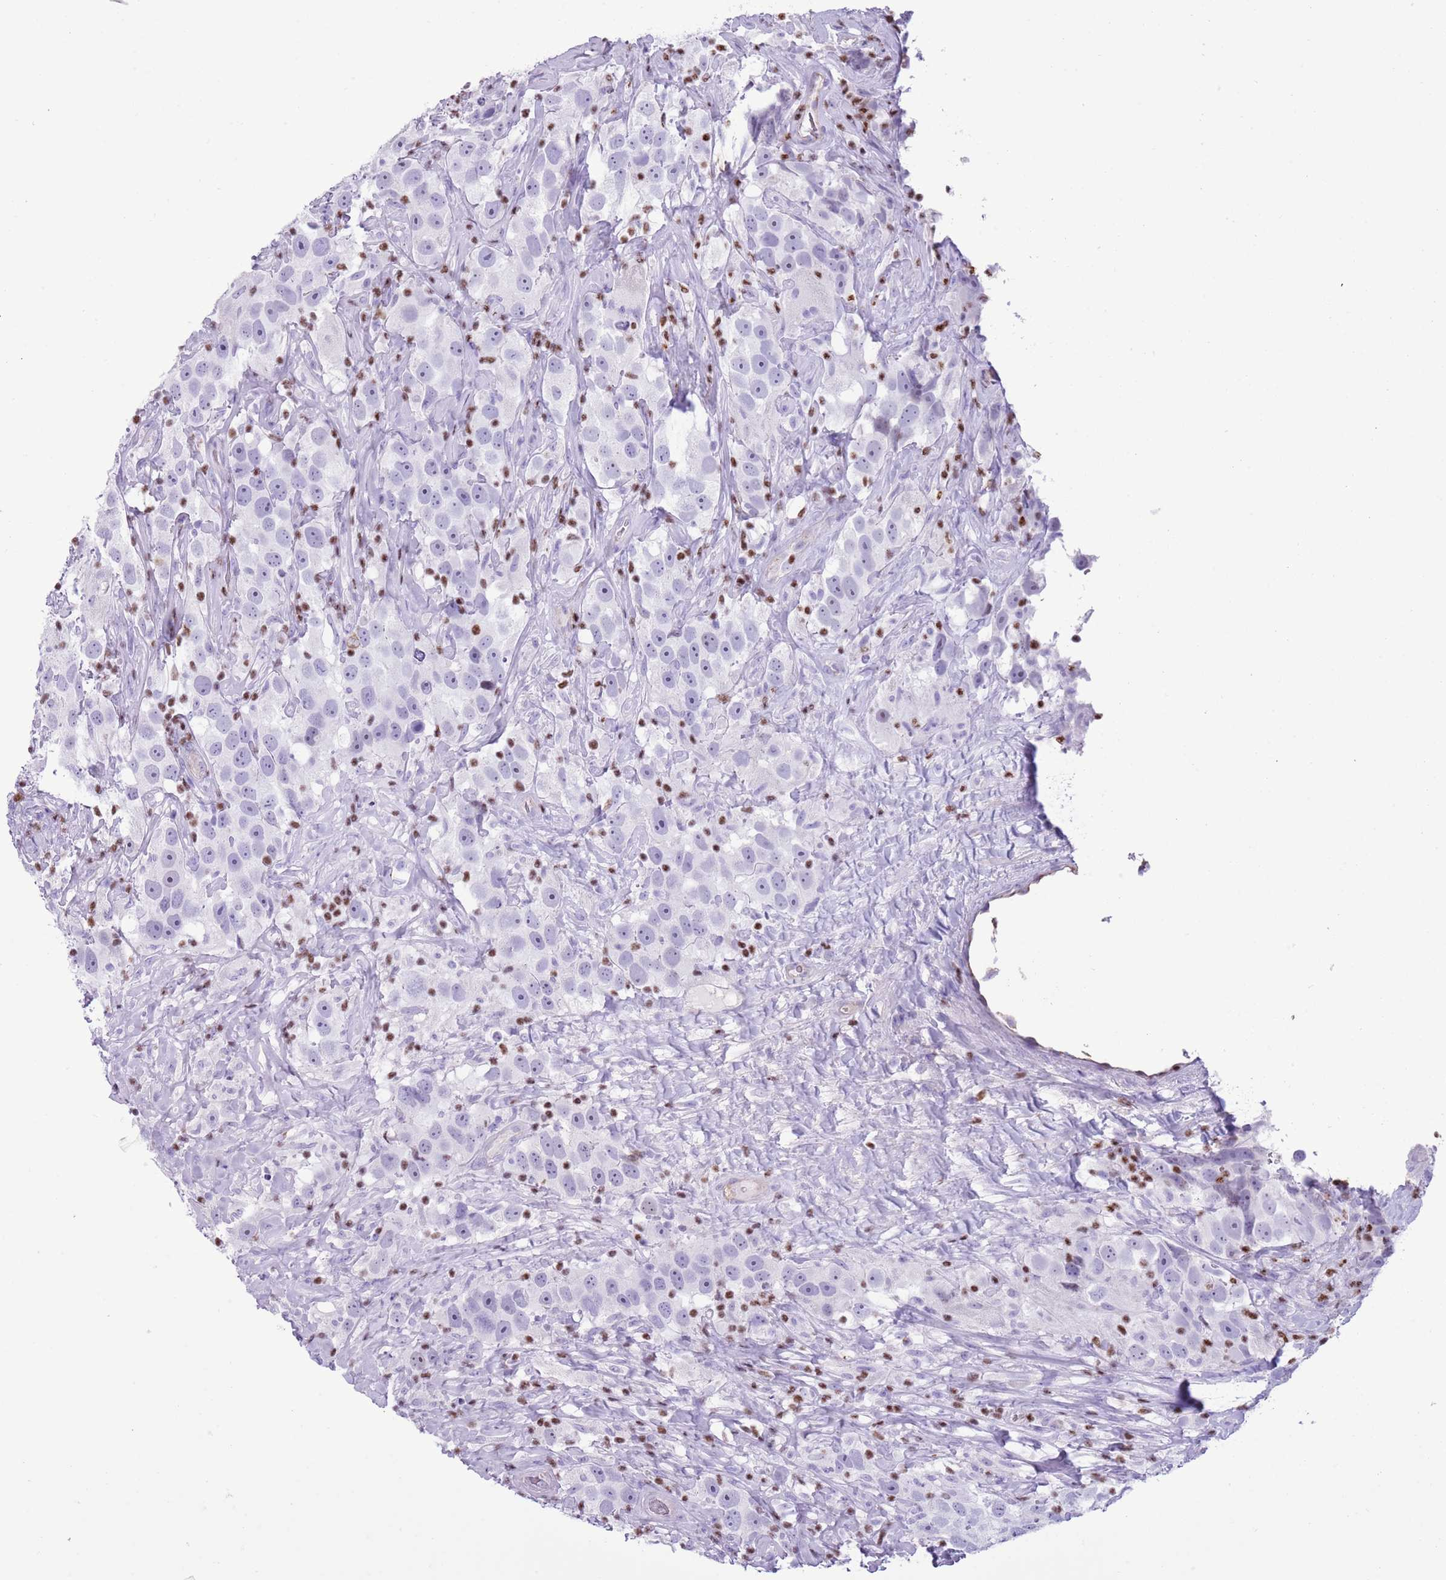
{"staining": {"intensity": "negative", "quantity": "none", "location": "none"}, "tissue": "testis cancer", "cell_type": "Tumor cells", "image_type": "cancer", "snomed": [{"axis": "morphology", "description": "Seminoma, NOS"}, {"axis": "topography", "description": "Testis"}], "caption": "High power microscopy histopathology image of an immunohistochemistry (IHC) image of seminoma (testis), revealing no significant staining in tumor cells. (DAB immunohistochemistry visualized using brightfield microscopy, high magnification).", "gene": "BCL11B", "patient": {"sex": "male", "age": 49}}